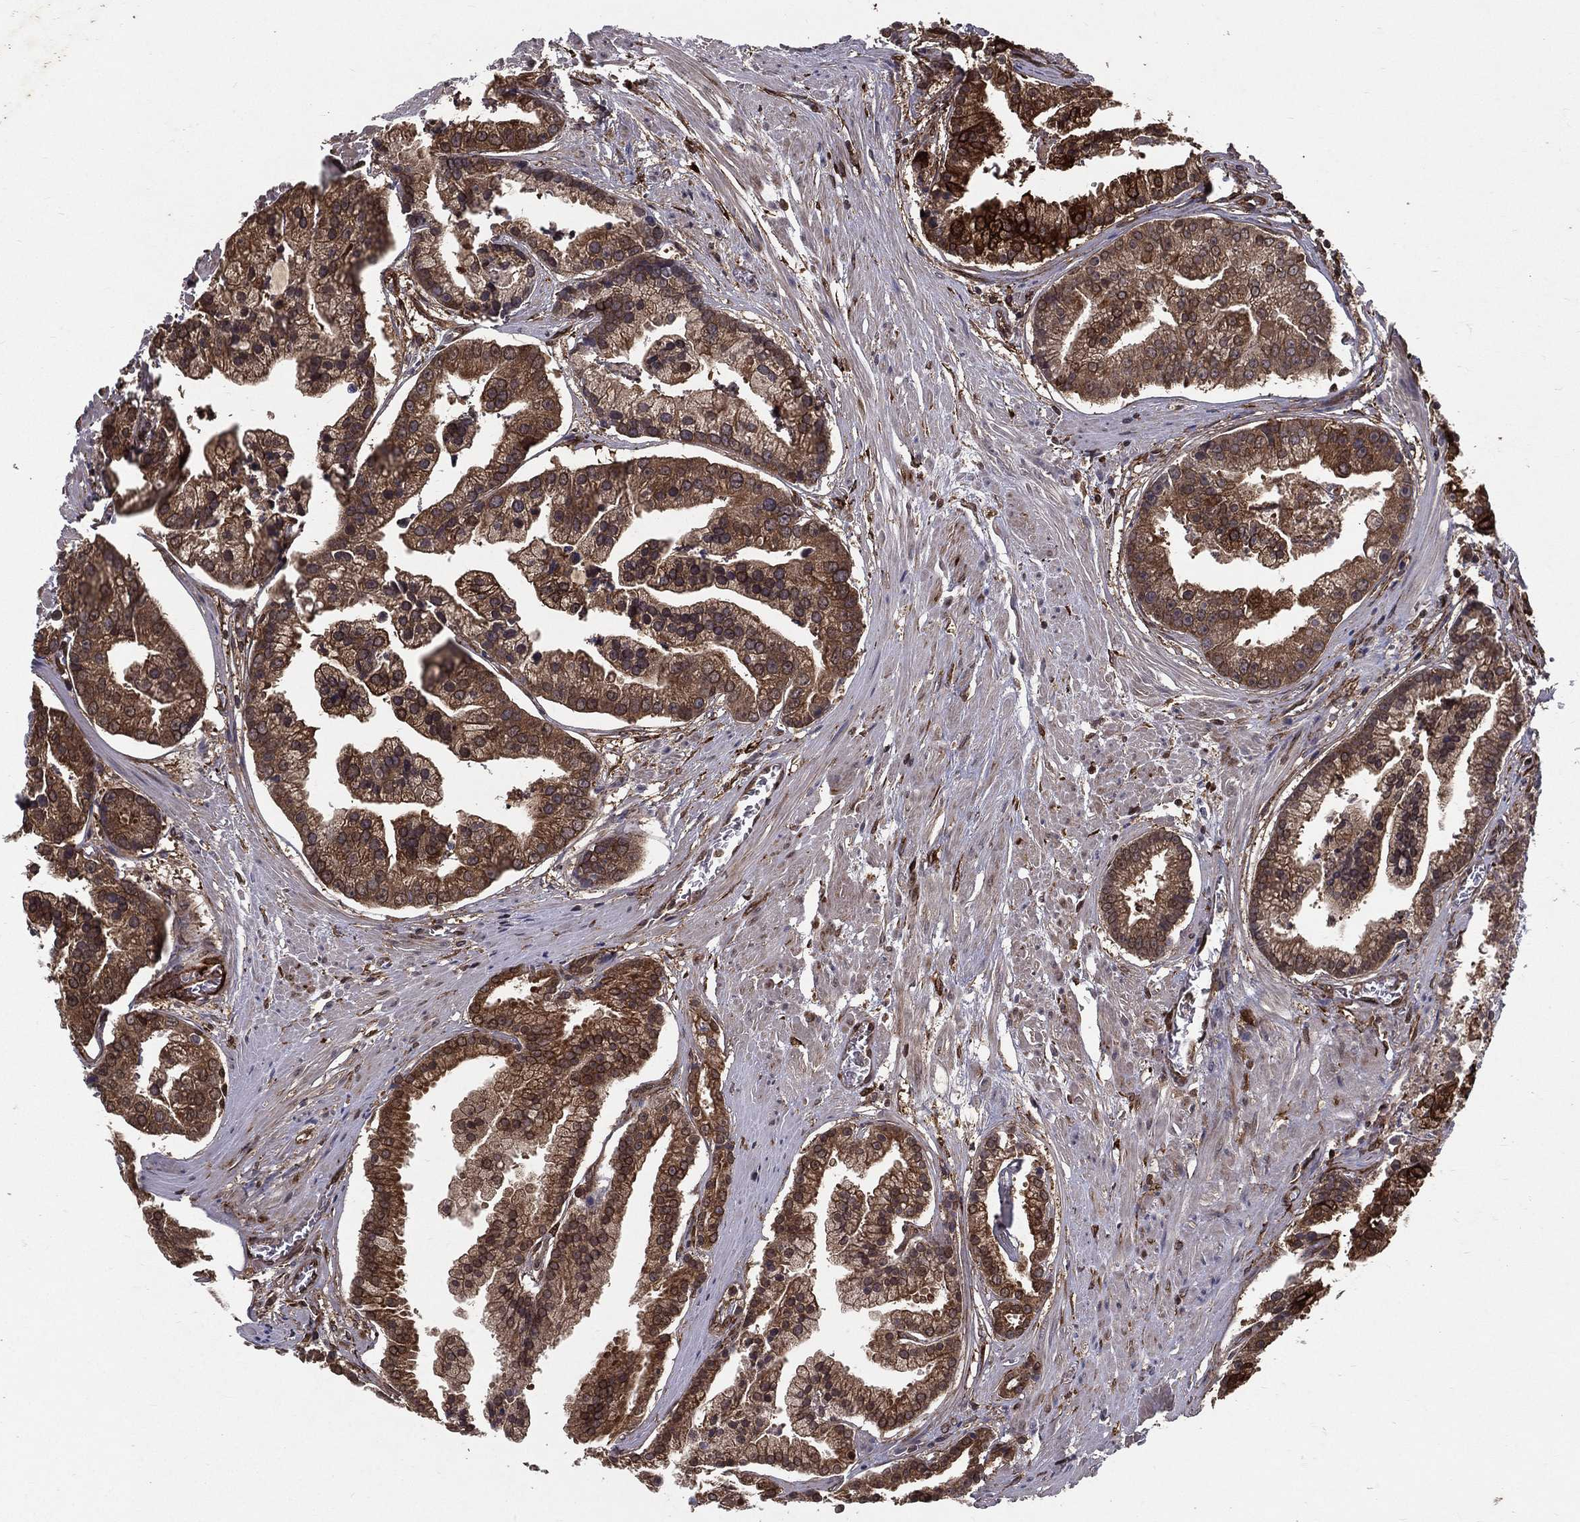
{"staining": {"intensity": "moderate", "quantity": ">75%", "location": "cytoplasmic/membranous"}, "tissue": "prostate cancer", "cell_type": "Tumor cells", "image_type": "cancer", "snomed": [{"axis": "morphology", "description": "Adenocarcinoma, NOS"}, {"axis": "topography", "description": "Prostate and seminal vesicle, NOS"}, {"axis": "topography", "description": "Prostate"}], "caption": "Protein positivity by immunohistochemistry (IHC) displays moderate cytoplasmic/membranous staining in about >75% of tumor cells in prostate cancer (adenocarcinoma). (DAB (3,3'-diaminobenzidine) IHC, brown staining for protein, blue staining for nuclei).", "gene": "CERS2", "patient": {"sex": "male", "age": 44}}